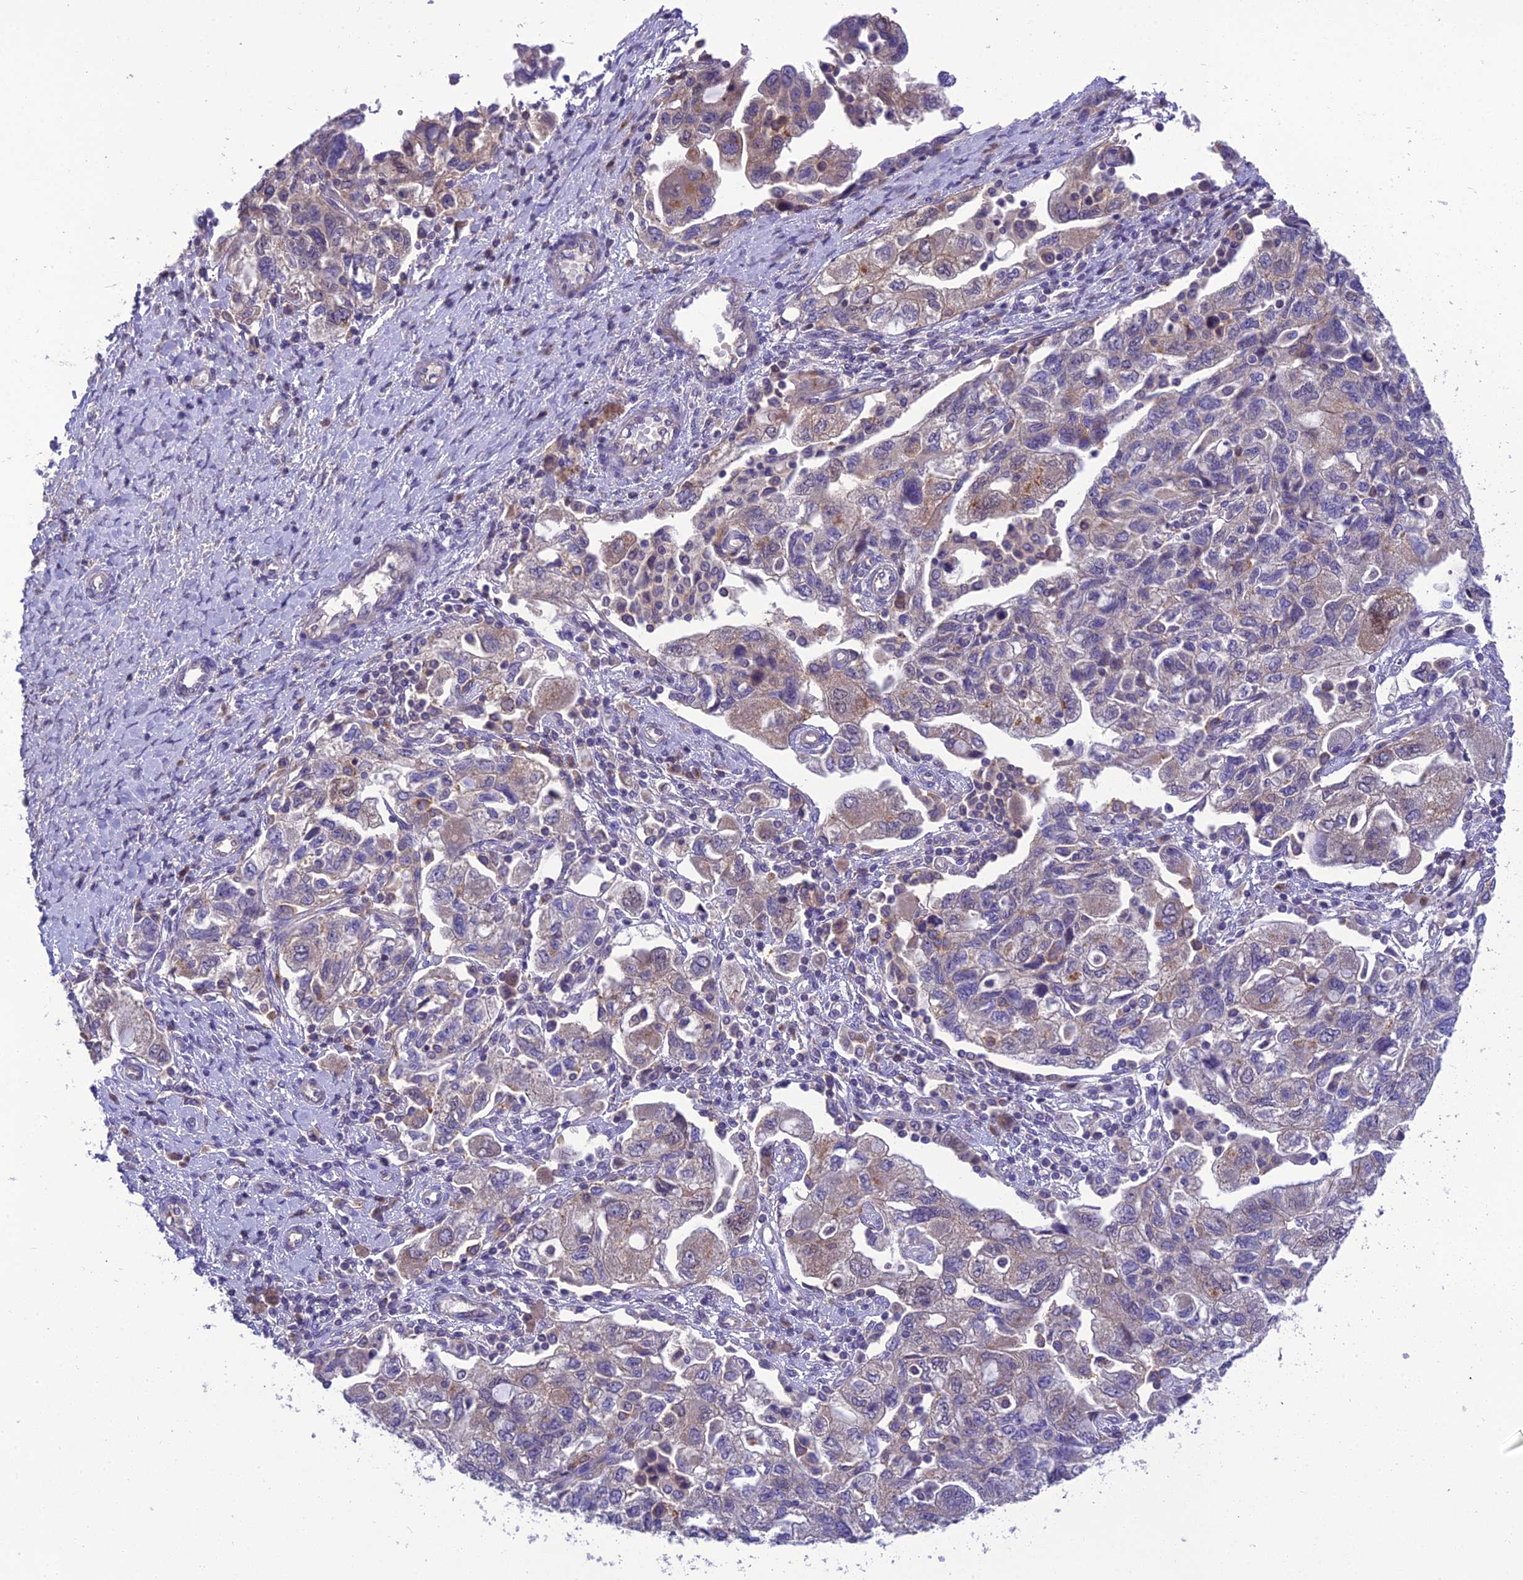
{"staining": {"intensity": "weak", "quantity": "25%-75%", "location": "cytoplasmic/membranous"}, "tissue": "ovarian cancer", "cell_type": "Tumor cells", "image_type": "cancer", "snomed": [{"axis": "morphology", "description": "Carcinoma, NOS"}, {"axis": "morphology", "description": "Cystadenocarcinoma, serous, NOS"}, {"axis": "topography", "description": "Ovary"}], "caption": "This histopathology image displays immunohistochemistry staining of human ovarian cancer, with low weak cytoplasmic/membranous expression in approximately 25%-75% of tumor cells.", "gene": "GOLPH3", "patient": {"sex": "female", "age": 69}}